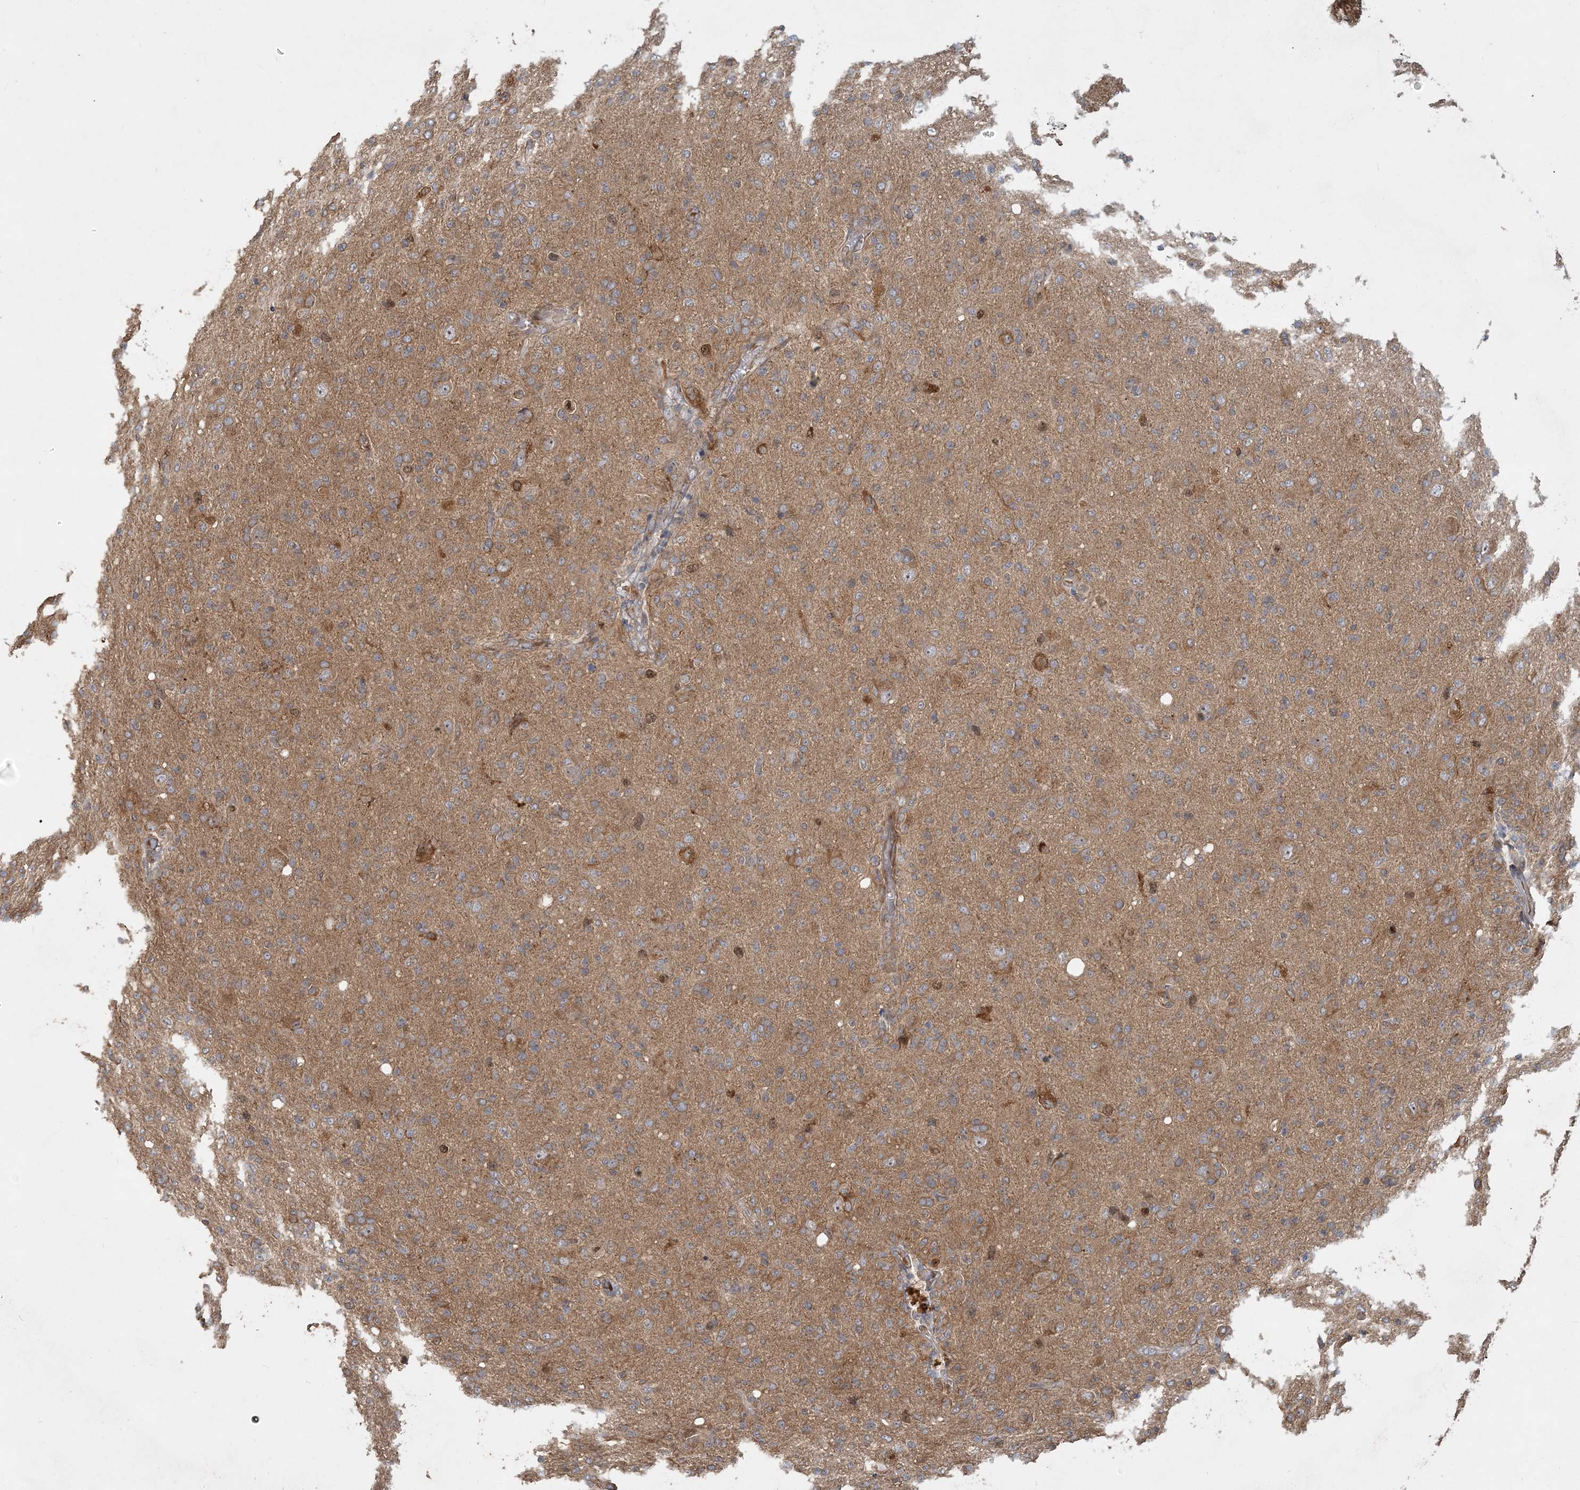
{"staining": {"intensity": "weak", "quantity": ">75%", "location": "cytoplasmic/membranous"}, "tissue": "glioma", "cell_type": "Tumor cells", "image_type": "cancer", "snomed": [{"axis": "morphology", "description": "Glioma, malignant, High grade"}, {"axis": "topography", "description": "Brain"}], "caption": "Malignant glioma (high-grade) tissue displays weak cytoplasmic/membranous positivity in approximately >75% of tumor cells, visualized by immunohistochemistry. The protein of interest is stained brown, and the nuclei are stained in blue (DAB (3,3'-diaminobenzidine) IHC with brightfield microscopy, high magnification).", "gene": "TRAIP", "patient": {"sex": "female", "age": 57}}